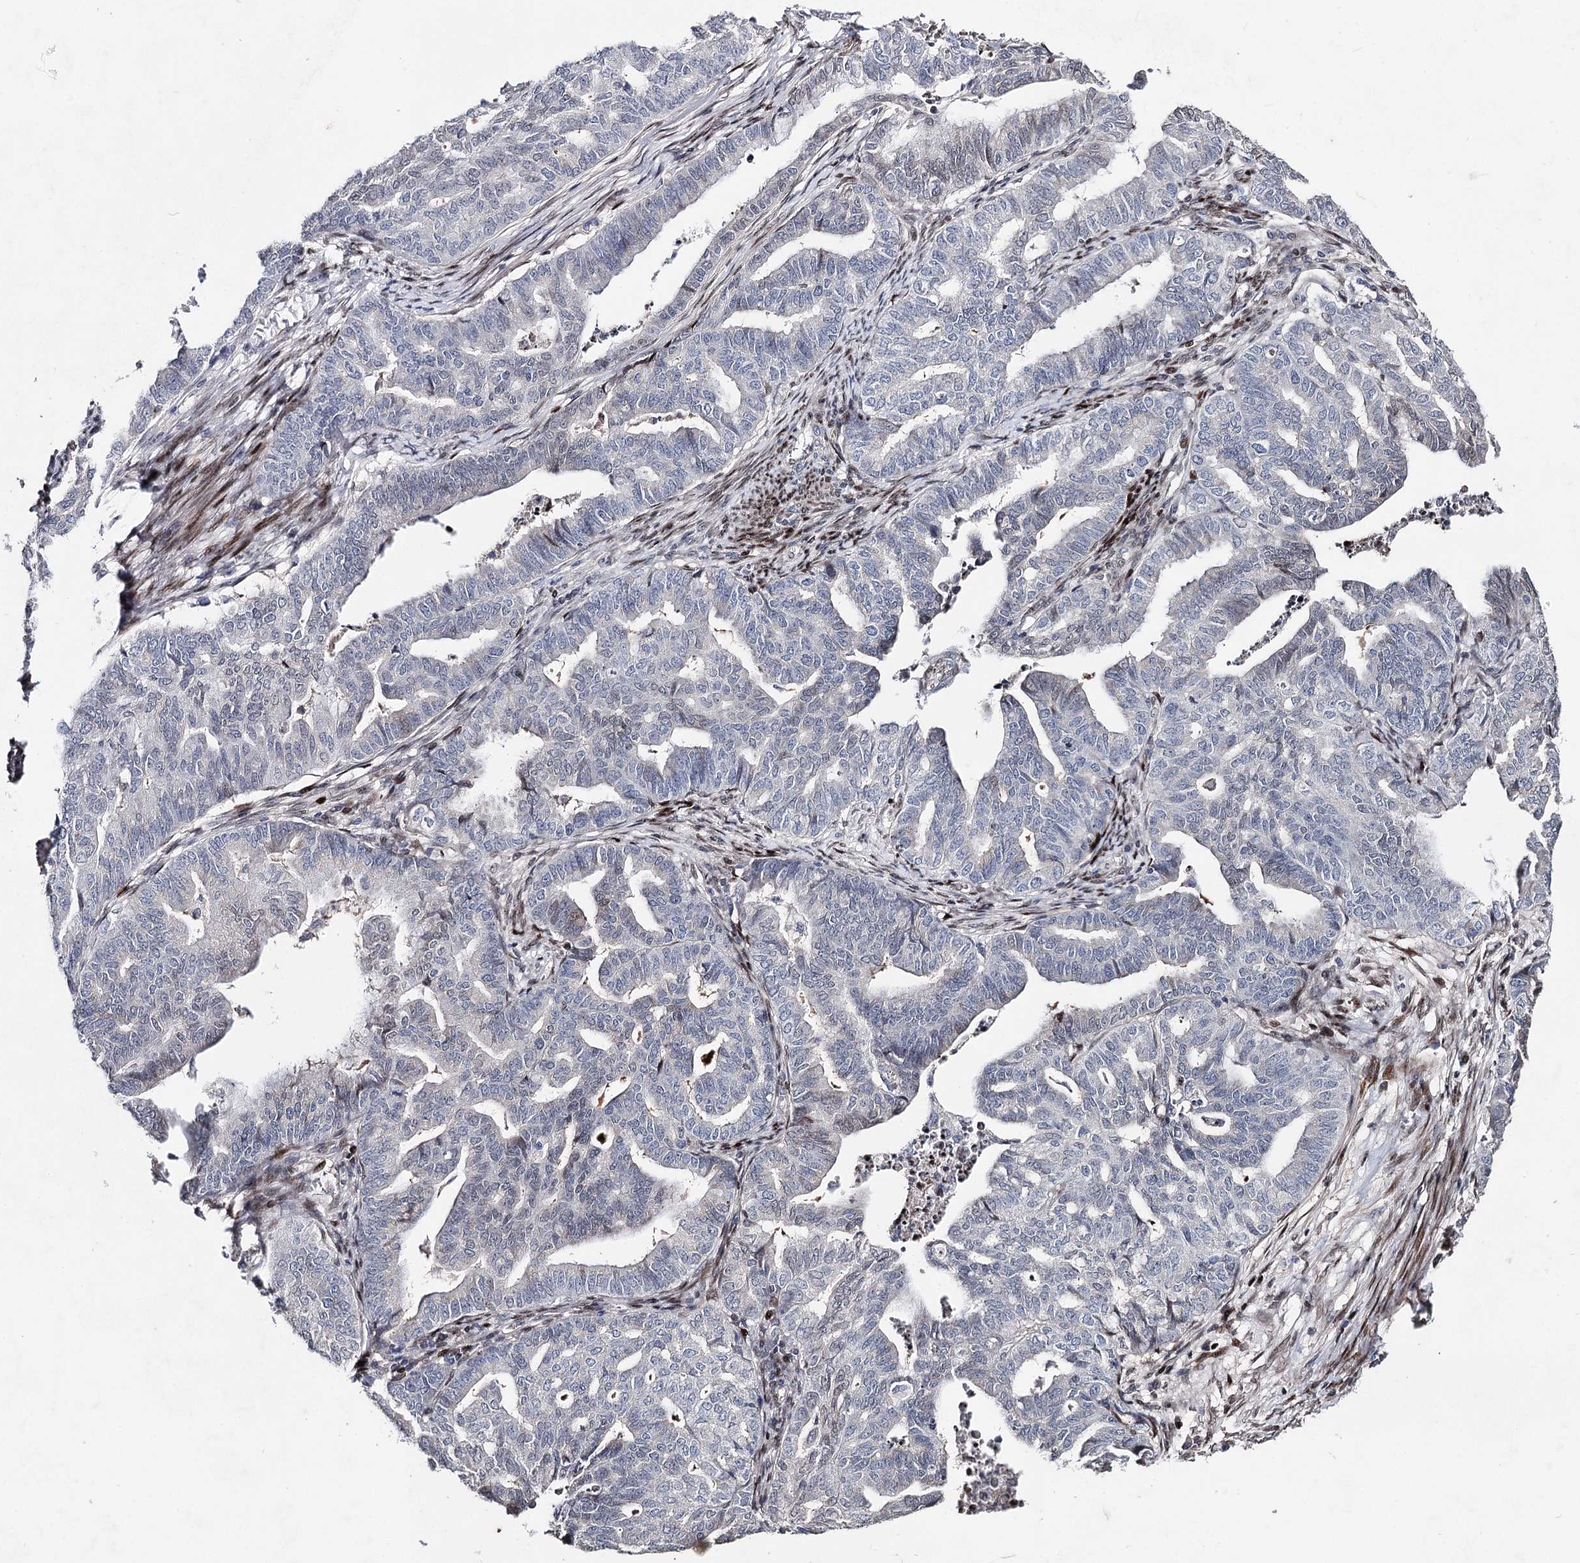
{"staining": {"intensity": "moderate", "quantity": "<25%", "location": "nuclear"}, "tissue": "endometrial cancer", "cell_type": "Tumor cells", "image_type": "cancer", "snomed": [{"axis": "morphology", "description": "Adenocarcinoma, NOS"}, {"axis": "topography", "description": "Endometrium"}], "caption": "High-magnification brightfield microscopy of endometrial cancer (adenocarcinoma) stained with DAB (3,3'-diaminobenzidine) (brown) and counterstained with hematoxylin (blue). tumor cells exhibit moderate nuclear positivity is appreciated in approximately<25% of cells.", "gene": "FRMD4A", "patient": {"sex": "female", "age": 79}}